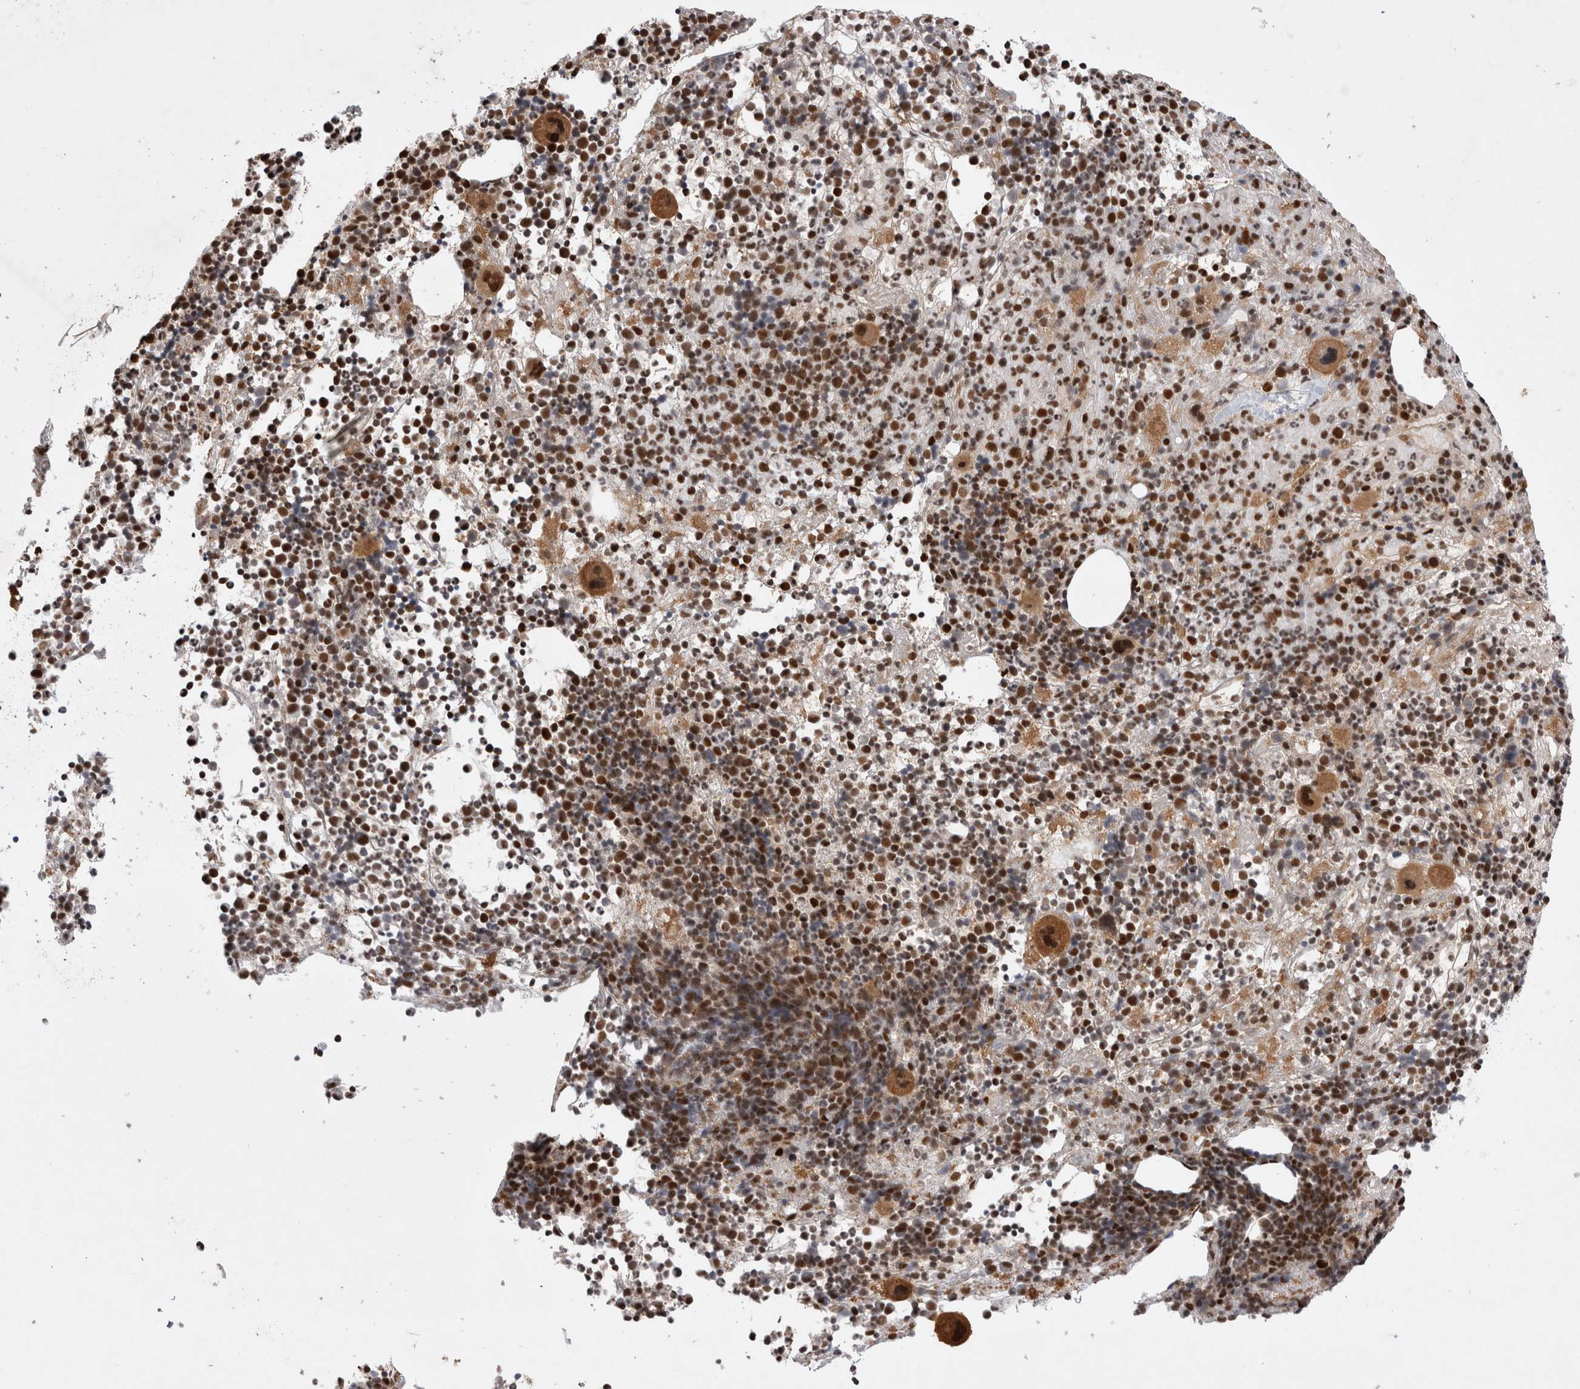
{"staining": {"intensity": "strong", "quantity": ">75%", "location": "cytoplasmic/membranous,nuclear"}, "tissue": "bone marrow", "cell_type": "Hematopoietic cells", "image_type": "normal", "snomed": [{"axis": "morphology", "description": "Normal tissue, NOS"}, {"axis": "morphology", "description": "Inflammation, NOS"}, {"axis": "topography", "description": "Bone marrow"}], "caption": "Human bone marrow stained for a protein (brown) displays strong cytoplasmic/membranous,nuclear positive staining in about >75% of hematopoietic cells.", "gene": "EYA2", "patient": {"sex": "male", "age": 1}}